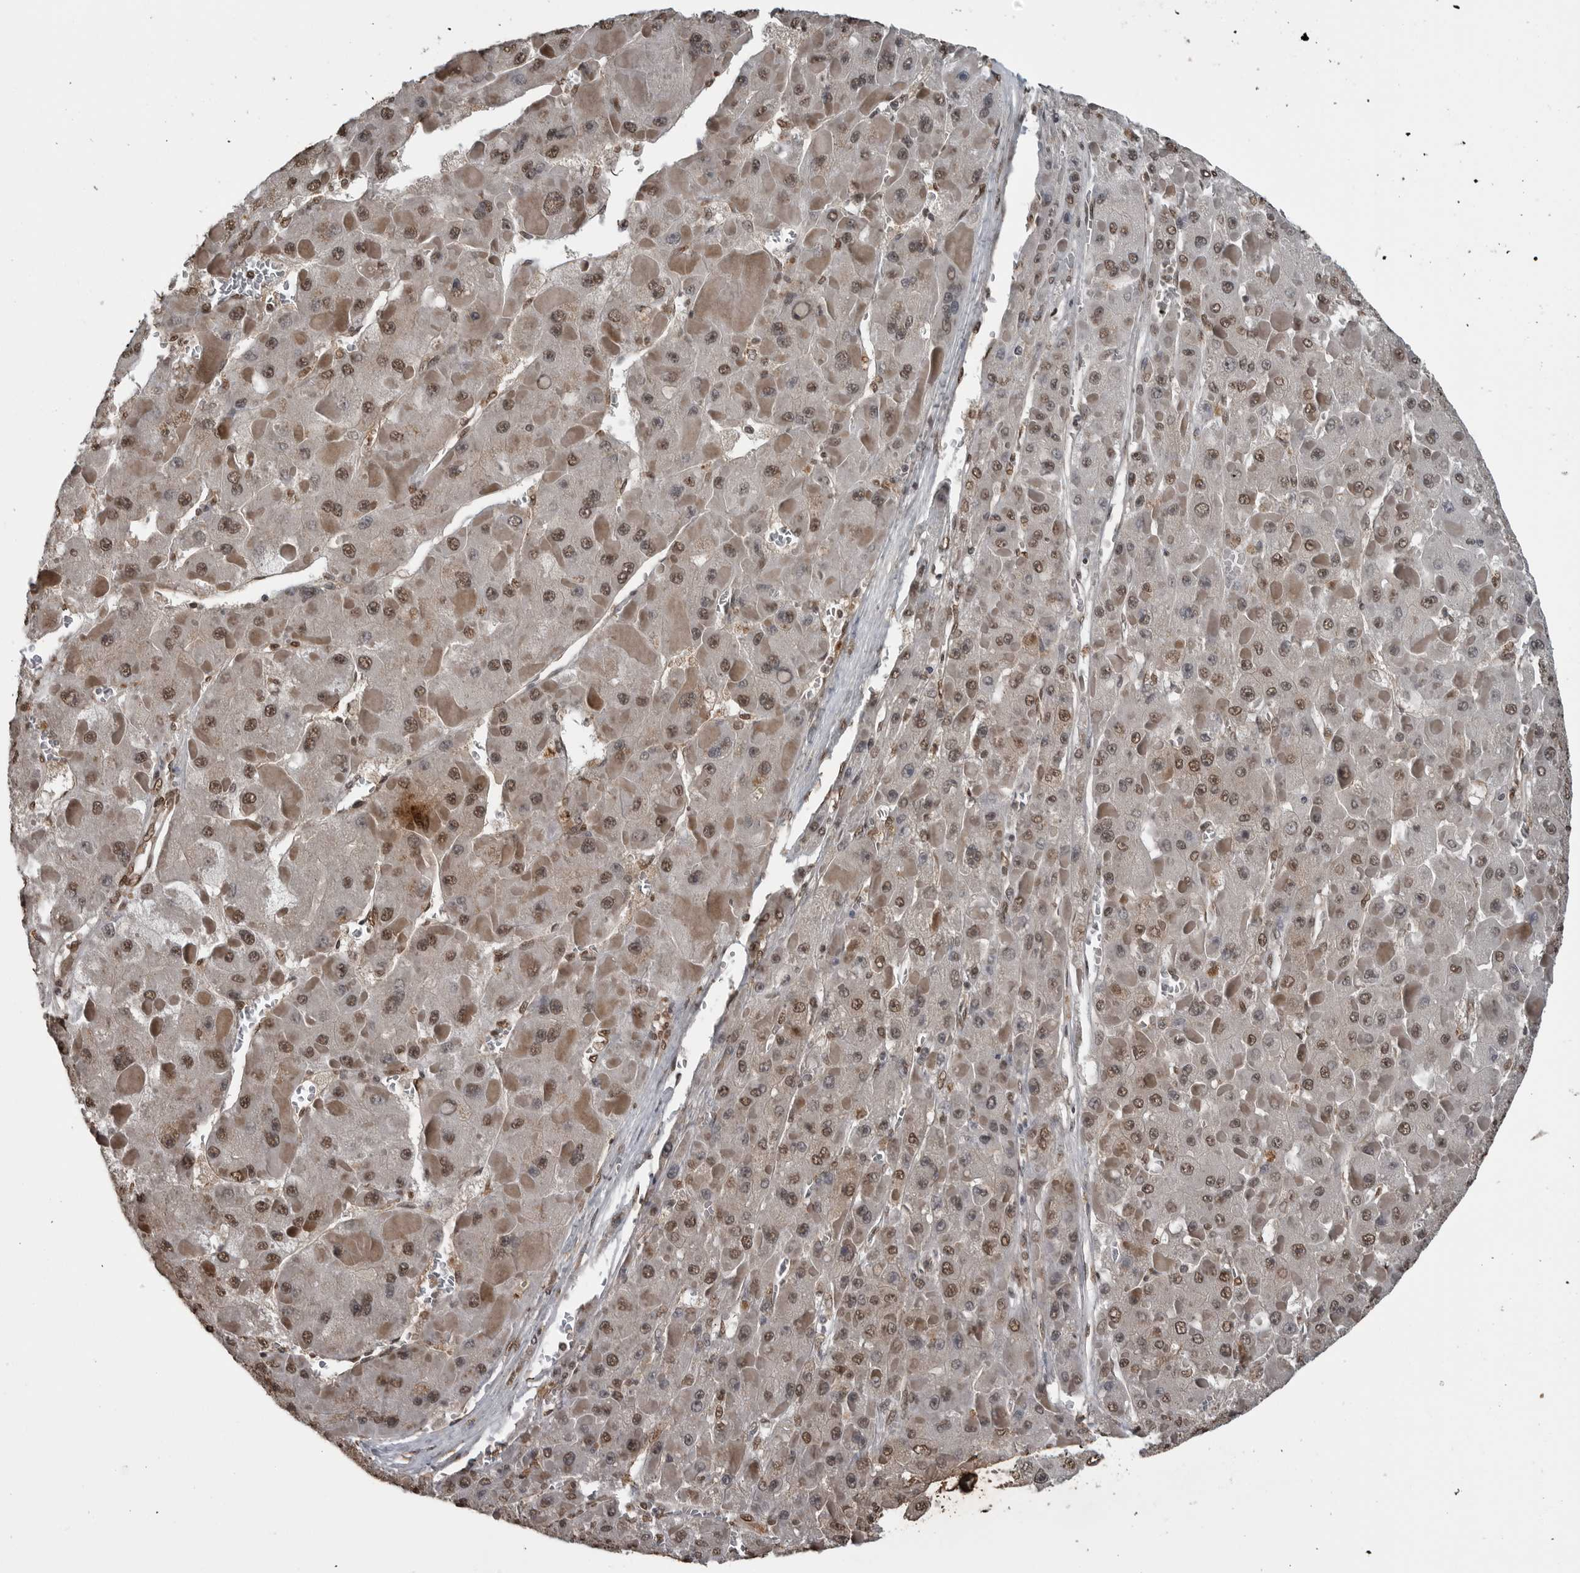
{"staining": {"intensity": "weak", "quantity": ">75%", "location": "nuclear"}, "tissue": "liver cancer", "cell_type": "Tumor cells", "image_type": "cancer", "snomed": [{"axis": "morphology", "description": "Carcinoma, Hepatocellular, NOS"}, {"axis": "topography", "description": "Liver"}], "caption": "High-magnification brightfield microscopy of liver cancer stained with DAB (brown) and counterstained with hematoxylin (blue). tumor cells exhibit weak nuclear positivity is identified in approximately>75% of cells.", "gene": "SMAD2", "patient": {"sex": "female", "age": 73}}